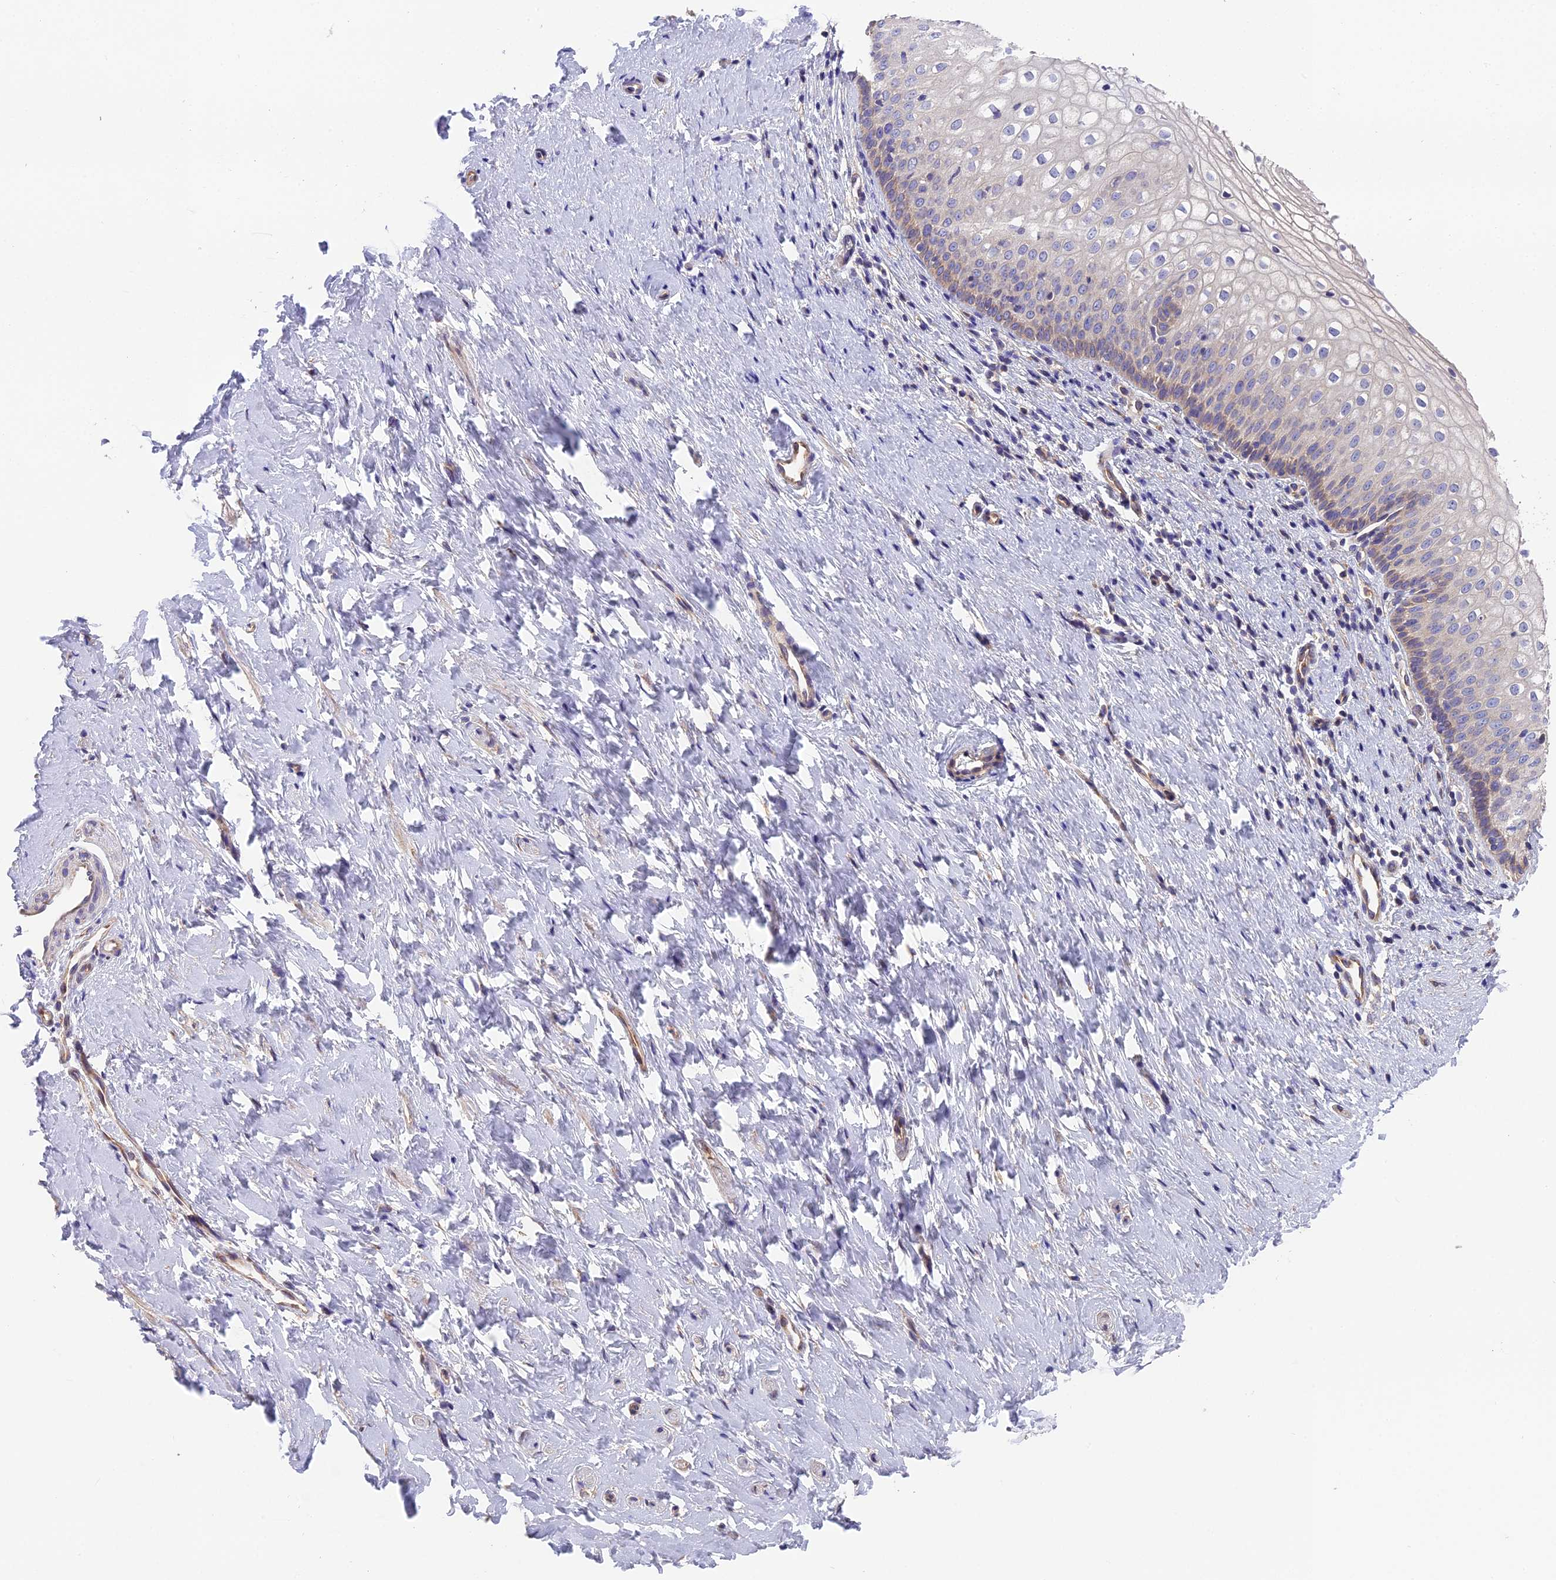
{"staining": {"intensity": "weak", "quantity": "<25%", "location": "cytoplasmic/membranous"}, "tissue": "vagina", "cell_type": "Squamous epithelial cells", "image_type": "normal", "snomed": [{"axis": "morphology", "description": "Normal tissue, NOS"}, {"axis": "topography", "description": "Vagina"}], "caption": "Immunohistochemistry histopathology image of benign vagina: vagina stained with DAB exhibits no significant protein staining in squamous epithelial cells. The staining was performed using DAB (3,3'-diaminobenzidine) to visualize the protein expression in brown, while the nuclei were stained in blue with hematoxylin (Magnification: 20x).", "gene": "BLOC1S4", "patient": {"sex": "female", "age": 60}}